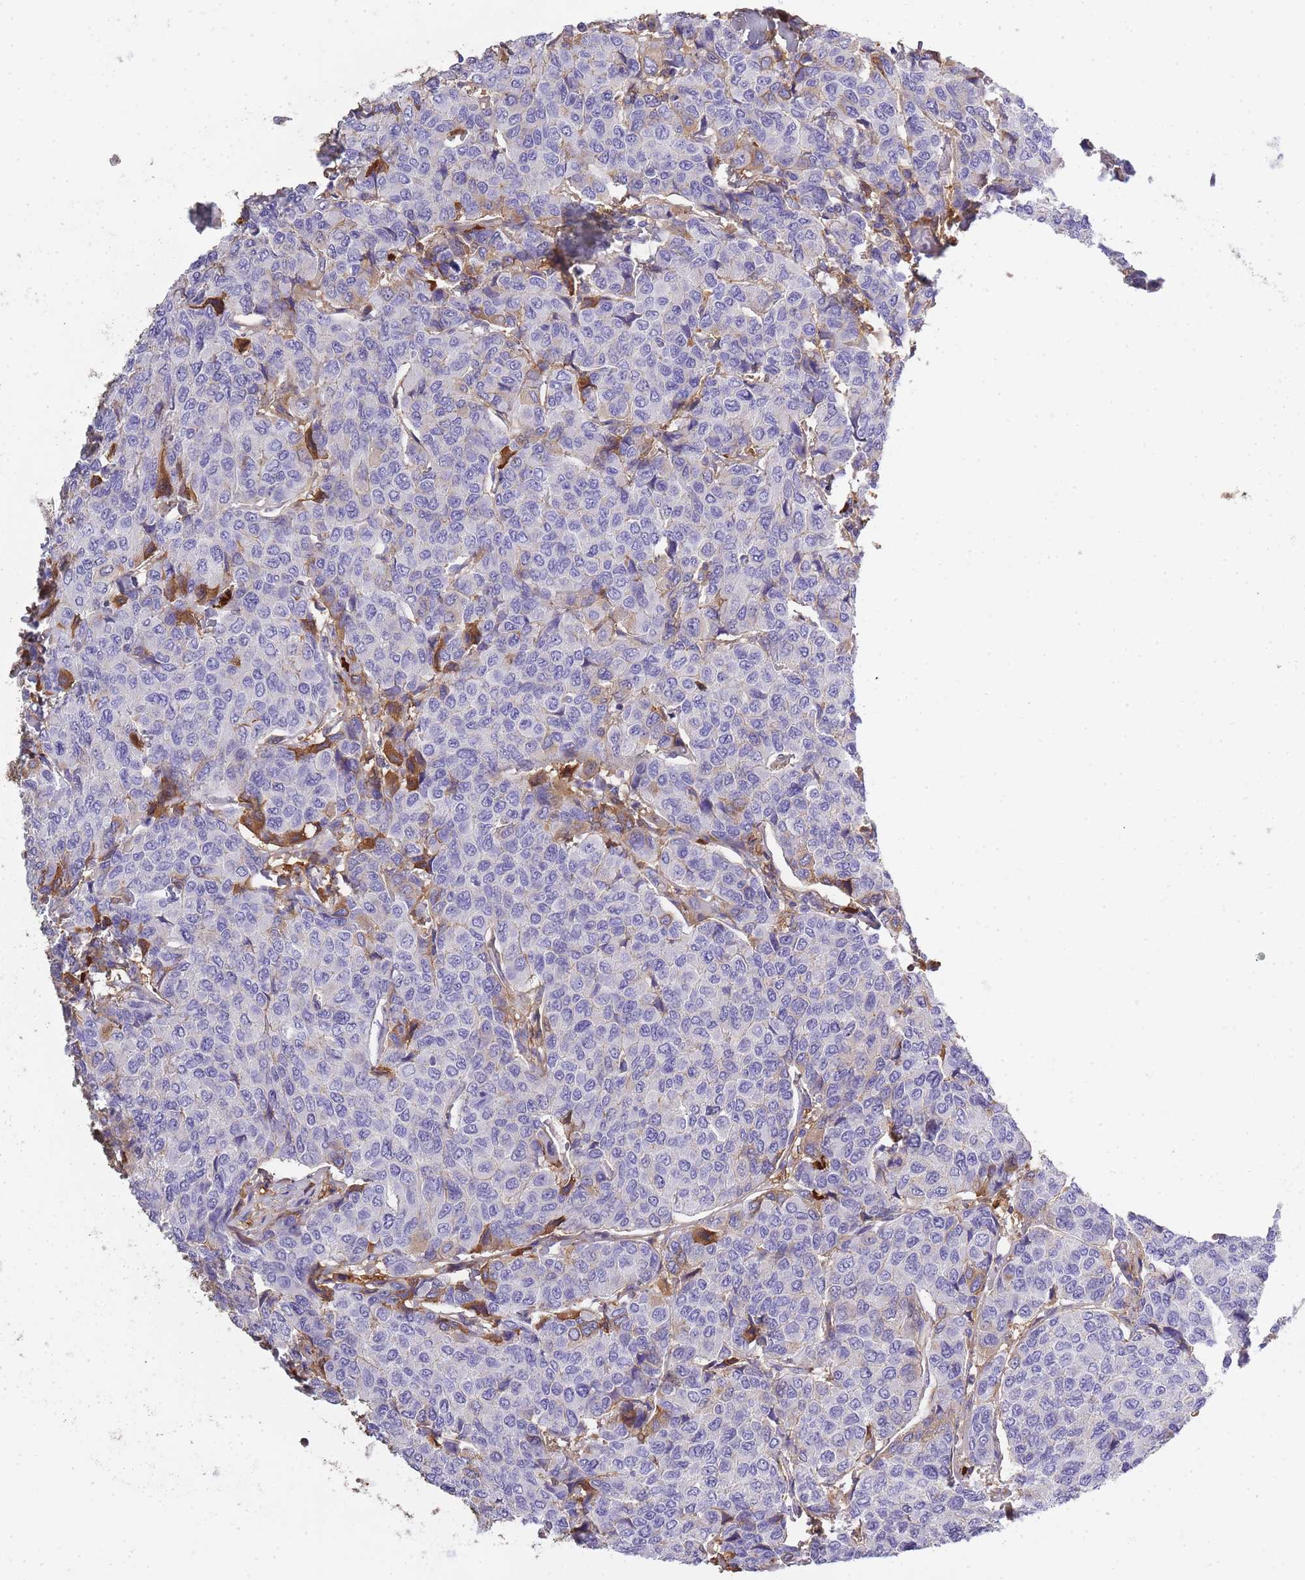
{"staining": {"intensity": "strong", "quantity": "<25%", "location": "cytoplasmic/membranous"}, "tissue": "breast cancer", "cell_type": "Tumor cells", "image_type": "cancer", "snomed": [{"axis": "morphology", "description": "Duct carcinoma"}, {"axis": "topography", "description": "Breast"}], "caption": "About <25% of tumor cells in human breast cancer (intraductal carcinoma) exhibit strong cytoplasmic/membranous protein staining as visualized by brown immunohistochemical staining.", "gene": "IGKV1D-42", "patient": {"sex": "female", "age": 55}}